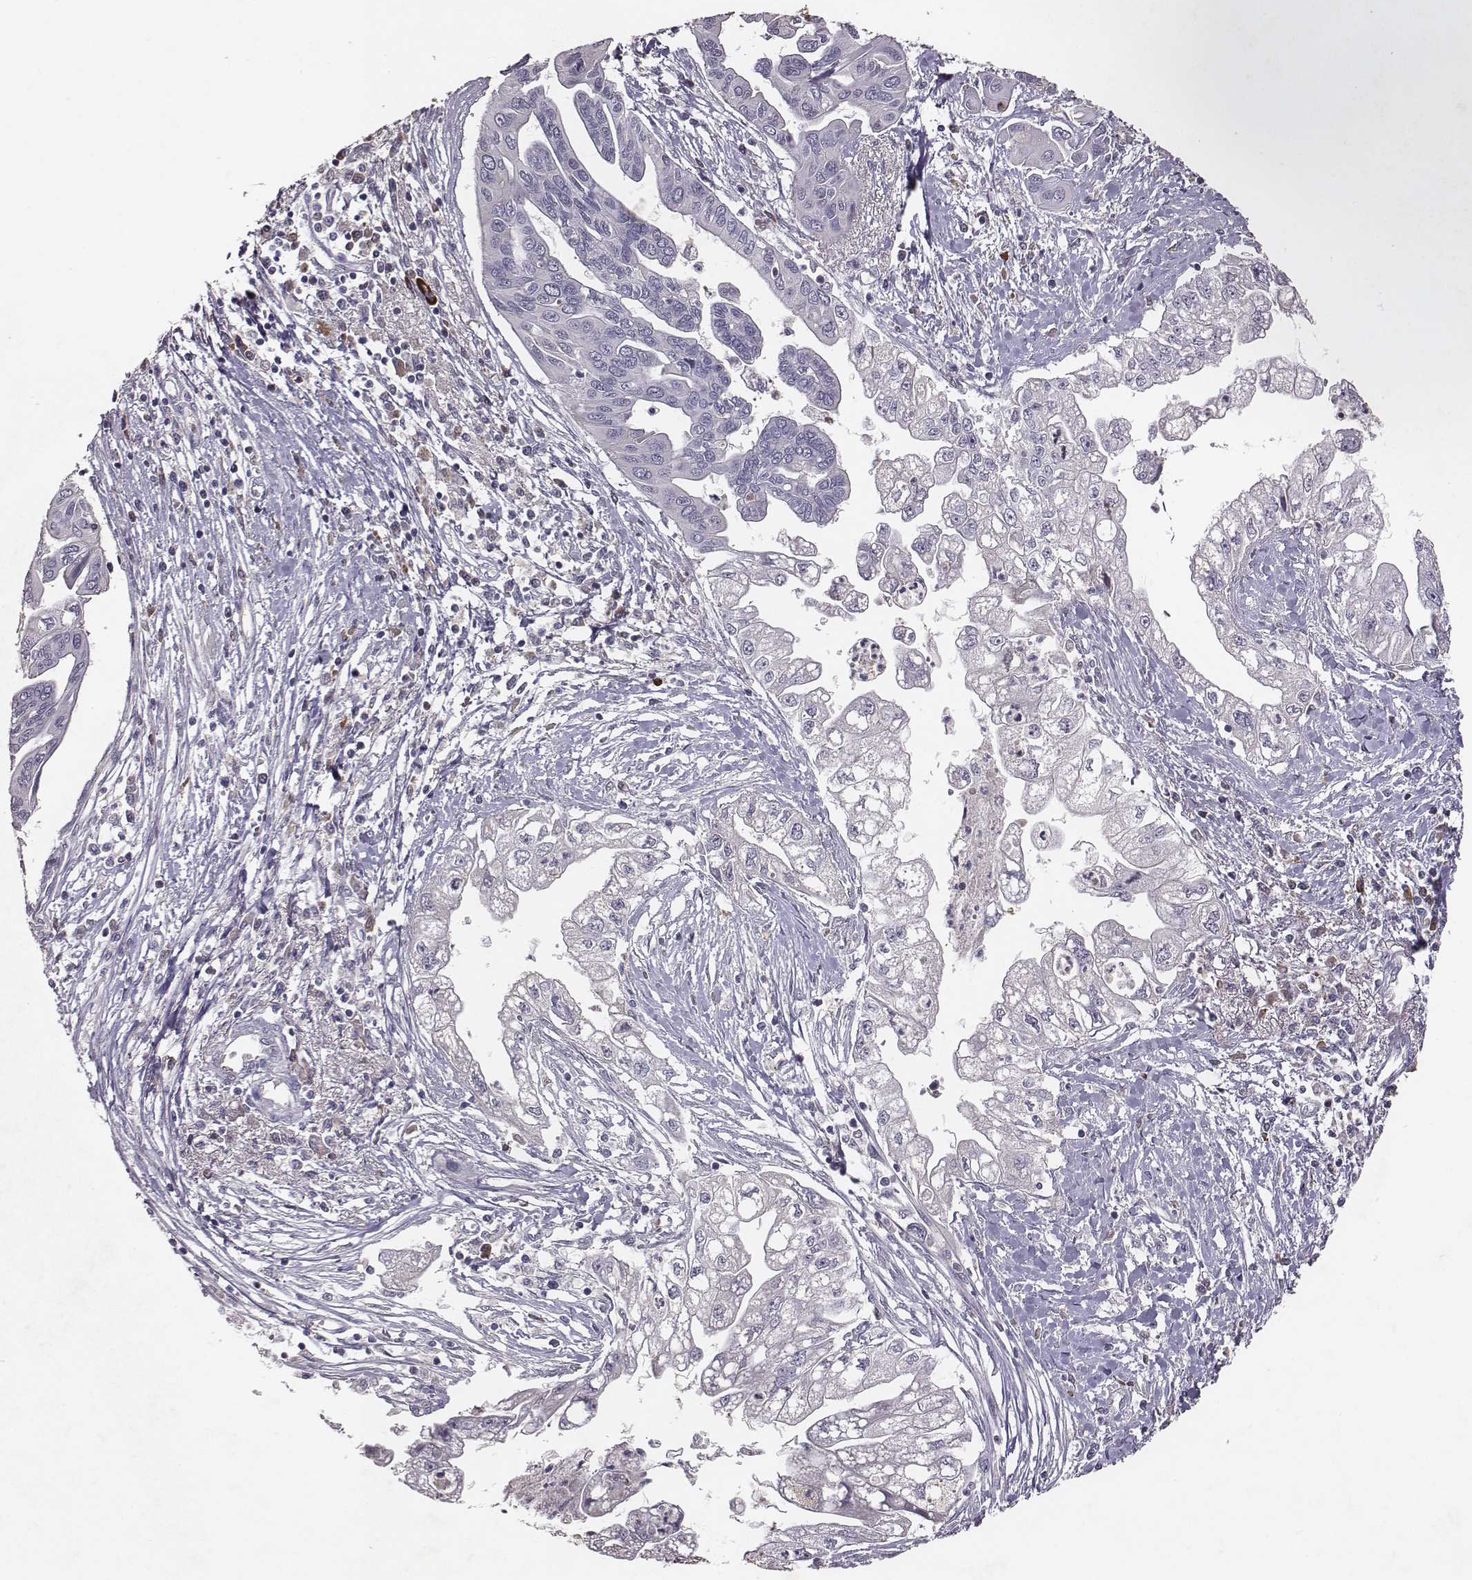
{"staining": {"intensity": "negative", "quantity": "none", "location": "none"}, "tissue": "pancreatic cancer", "cell_type": "Tumor cells", "image_type": "cancer", "snomed": [{"axis": "morphology", "description": "Adenocarcinoma, NOS"}, {"axis": "topography", "description": "Pancreas"}], "caption": "Immunohistochemistry of adenocarcinoma (pancreatic) displays no staining in tumor cells. (DAB immunohistochemistry with hematoxylin counter stain).", "gene": "SLC22A6", "patient": {"sex": "male", "age": 70}}